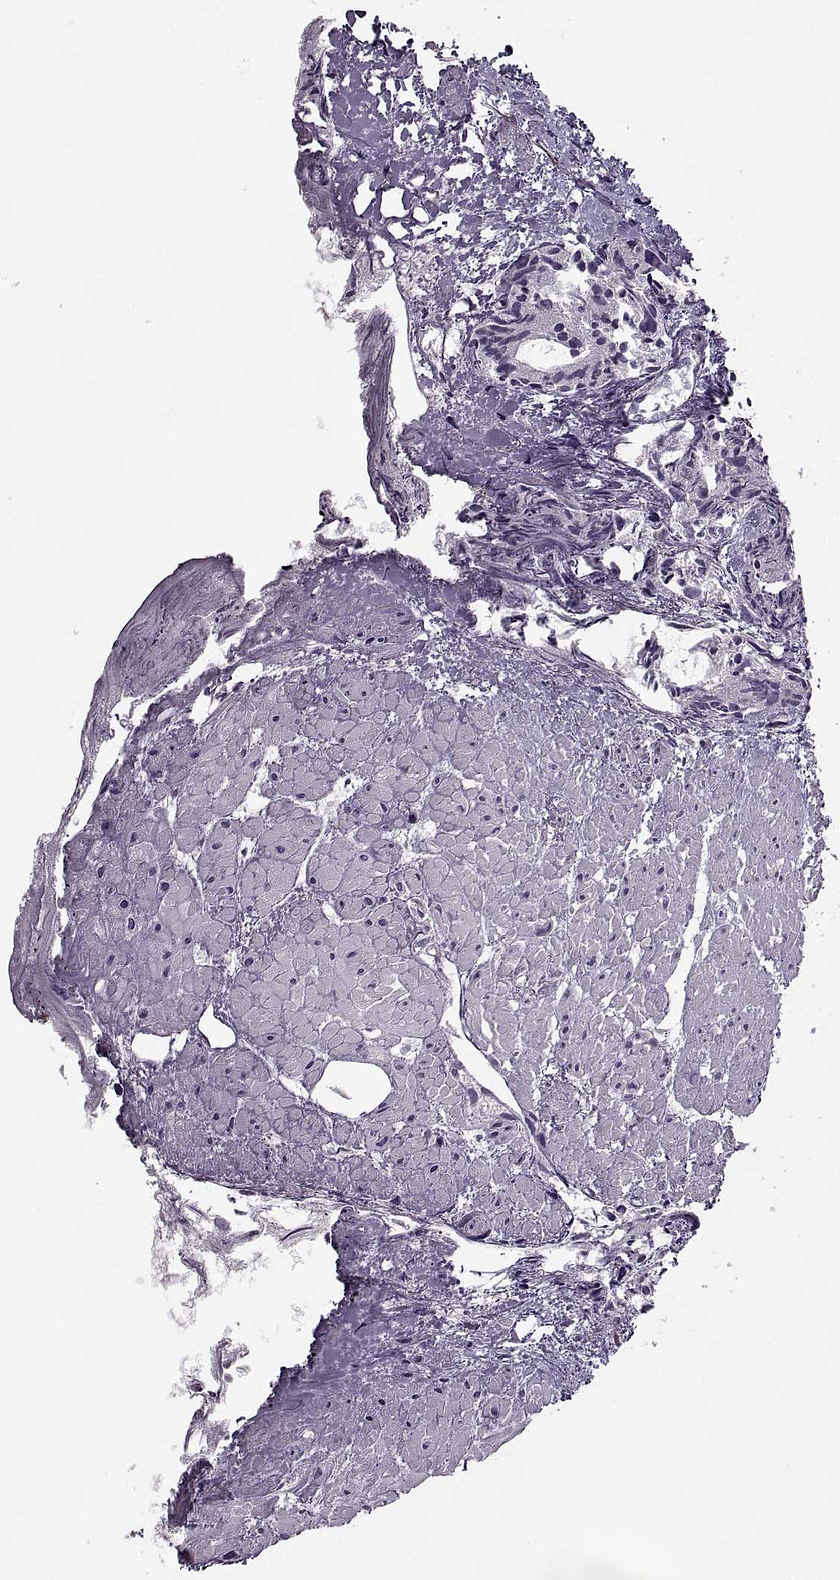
{"staining": {"intensity": "negative", "quantity": "none", "location": "none"}, "tissue": "prostate cancer", "cell_type": "Tumor cells", "image_type": "cancer", "snomed": [{"axis": "morphology", "description": "Adenocarcinoma, High grade"}, {"axis": "topography", "description": "Prostate"}], "caption": "High magnification brightfield microscopy of prostate cancer stained with DAB (brown) and counterstained with hematoxylin (blue): tumor cells show no significant staining.", "gene": "PRSS54", "patient": {"sex": "male", "age": 79}}